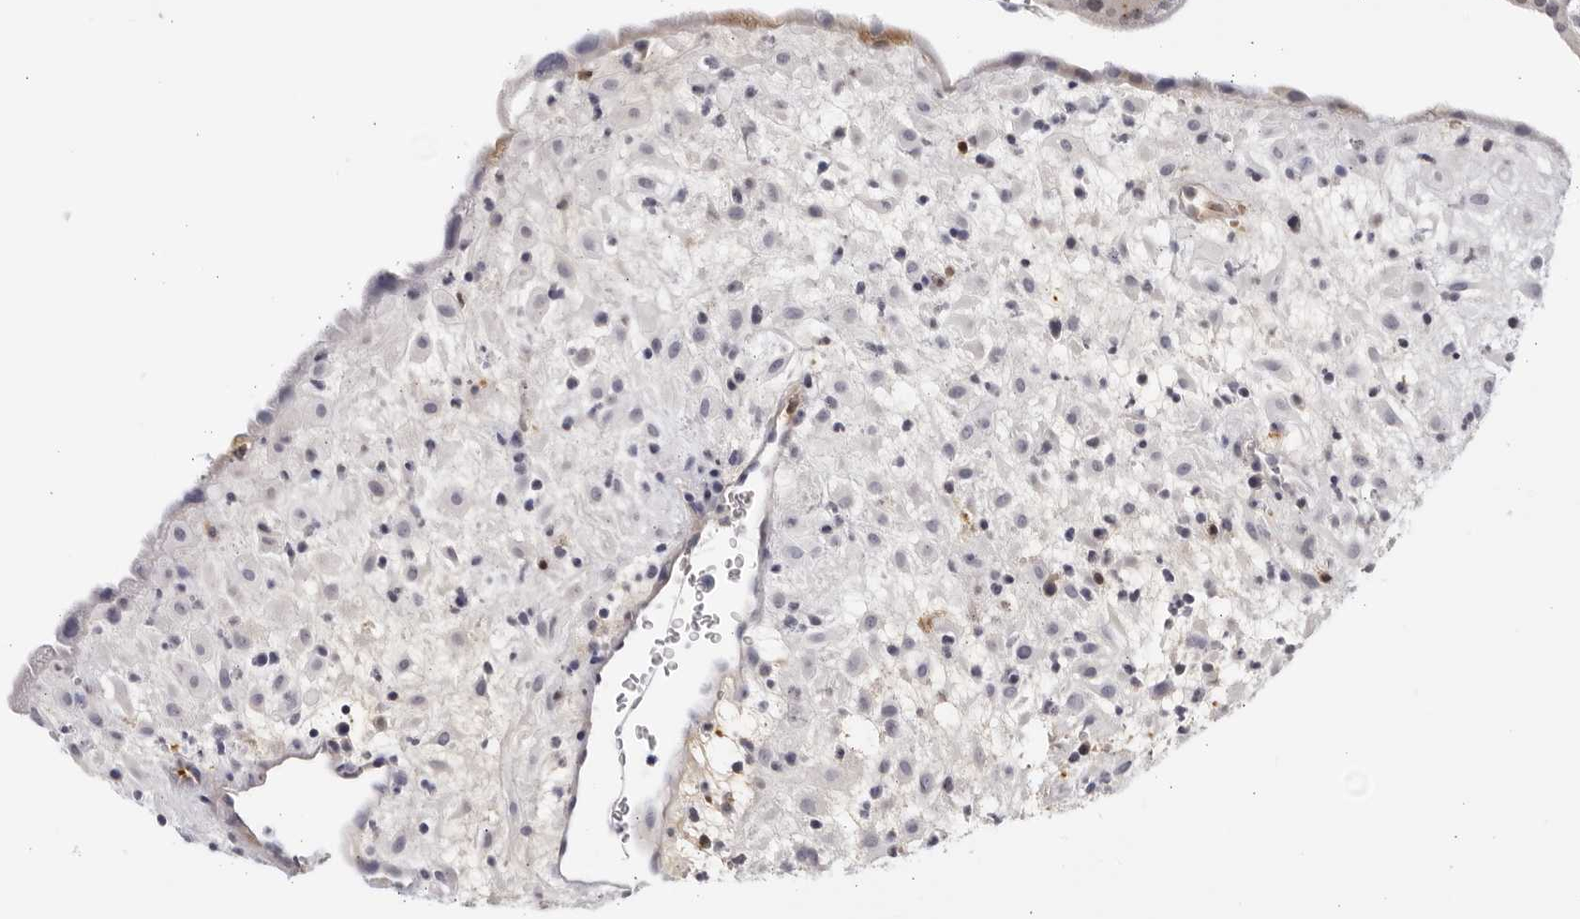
{"staining": {"intensity": "negative", "quantity": "none", "location": "none"}, "tissue": "placenta", "cell_type": "Decidual cells", "image_type": "normal", "snomed": [{"axis": "morphology", "description": "Normal tissue, NOS"}, {"axis": "topography", "description": "Placenta"}], "caption": "Immunohistochemical staining of benign placenta shows no significant expression in decidual cells.", "gene": "CNBD1", "patient": {"sex": "female", "age": 35}}